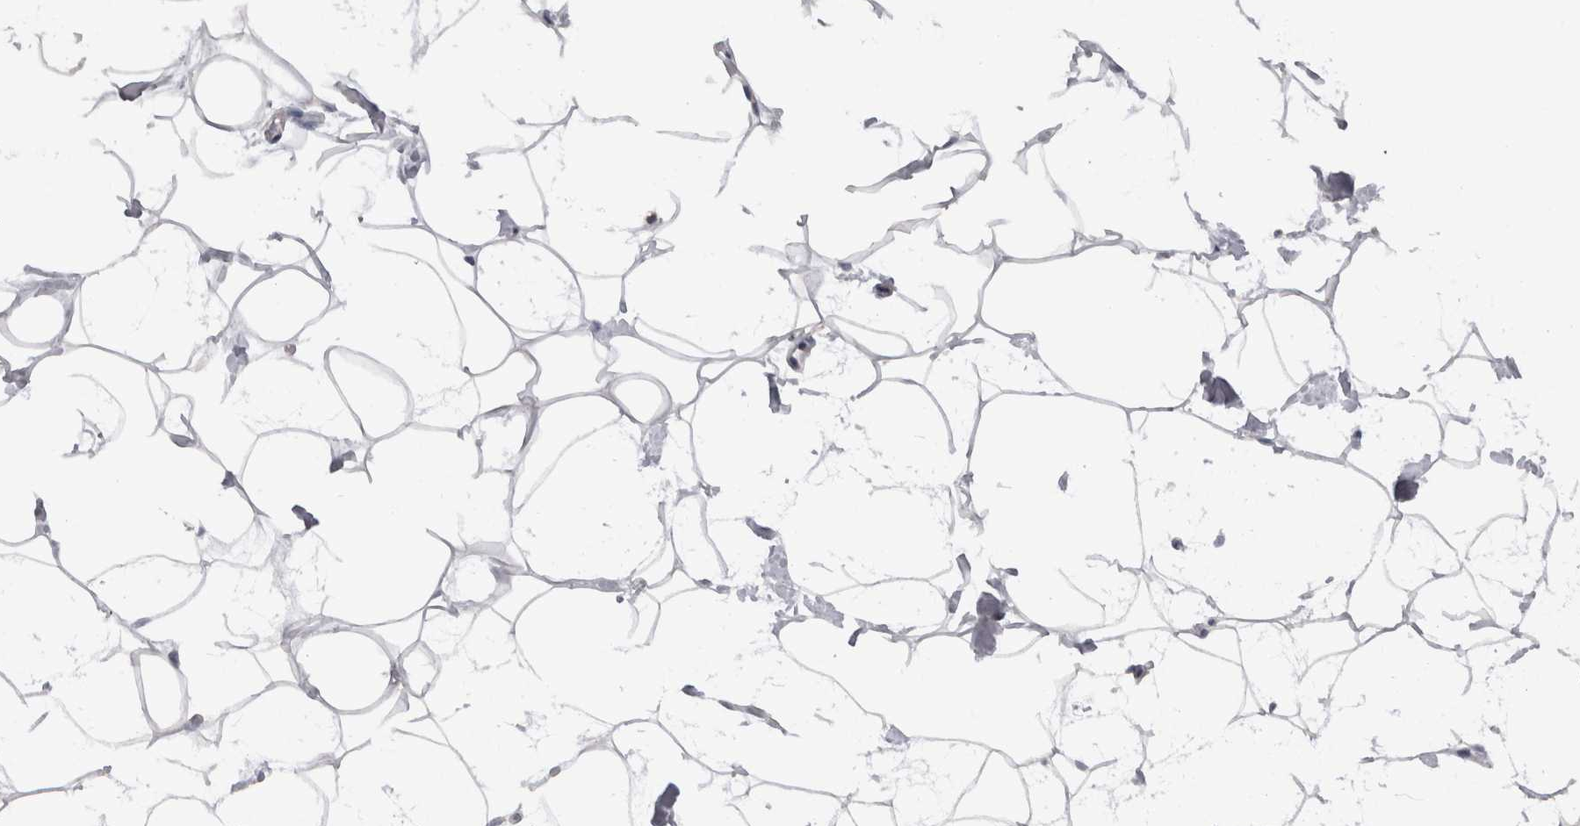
{"staining": {"intensity": "negative", "quantity": "none", "location": "none"}, "tissue": "adipose tissue", "cell_type": "Adipocytes", "image_type": "normal", "snomed": [{"axis": "morphology", "description": "Normal tissue, NOS"}, {"axis": "morphology", "description": "Fibrosis, NOS"}, {"axis": "topography", "description": "Breast"}, {"axis": "topography", "description": "Adipose tissue"}], "caption": "A micrograph of human adipose tissue is negative for staining in adipocytes. (Brightfield microscopy of DAB (3,3'-diaminobenzidine) immunohistochemistry (IHC) at high magnification).", "gene": "DHRS4", "patient": {"sex": "female", "age": 39}}